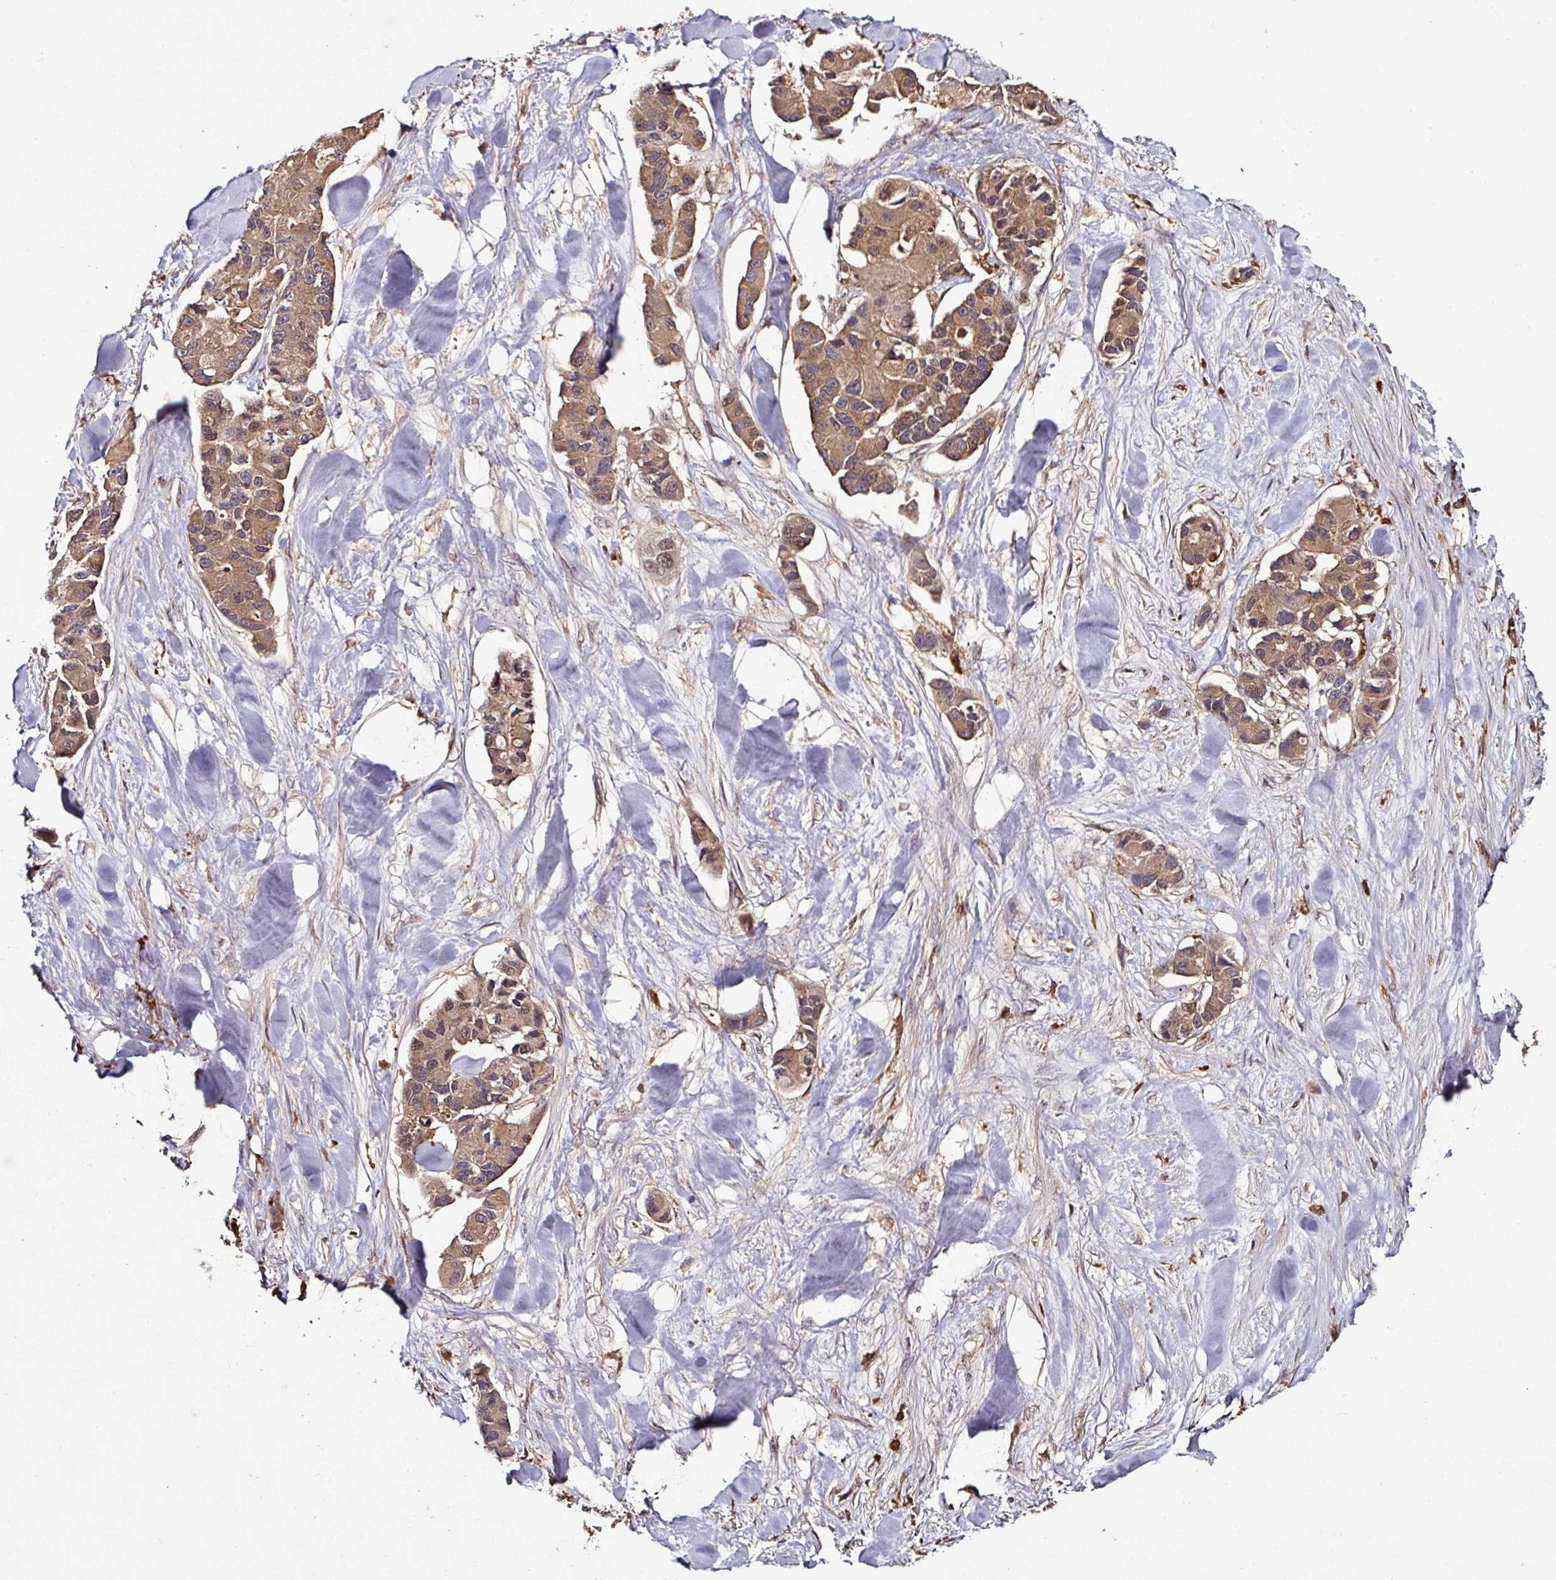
{"staining": {"intensity": "moderate", "quantity": ">75%", "location": "cytoplasmic/membranous"}, "tissue": "lung cancer", "cell_type": "Tumor cells", "image_type": "cancer", "snomed": [{"axis": "morphology", "description": "Adenocarcinoma, NOS"}, {"axis": "topography", "description": "Lung"}], "caption": "Human adenocarcinoma (lung) stained with a protein marker shows moderate staining in tumor cells.", "gene": "GNPDA1", "patient": {"sex": "female", "age": 54}}